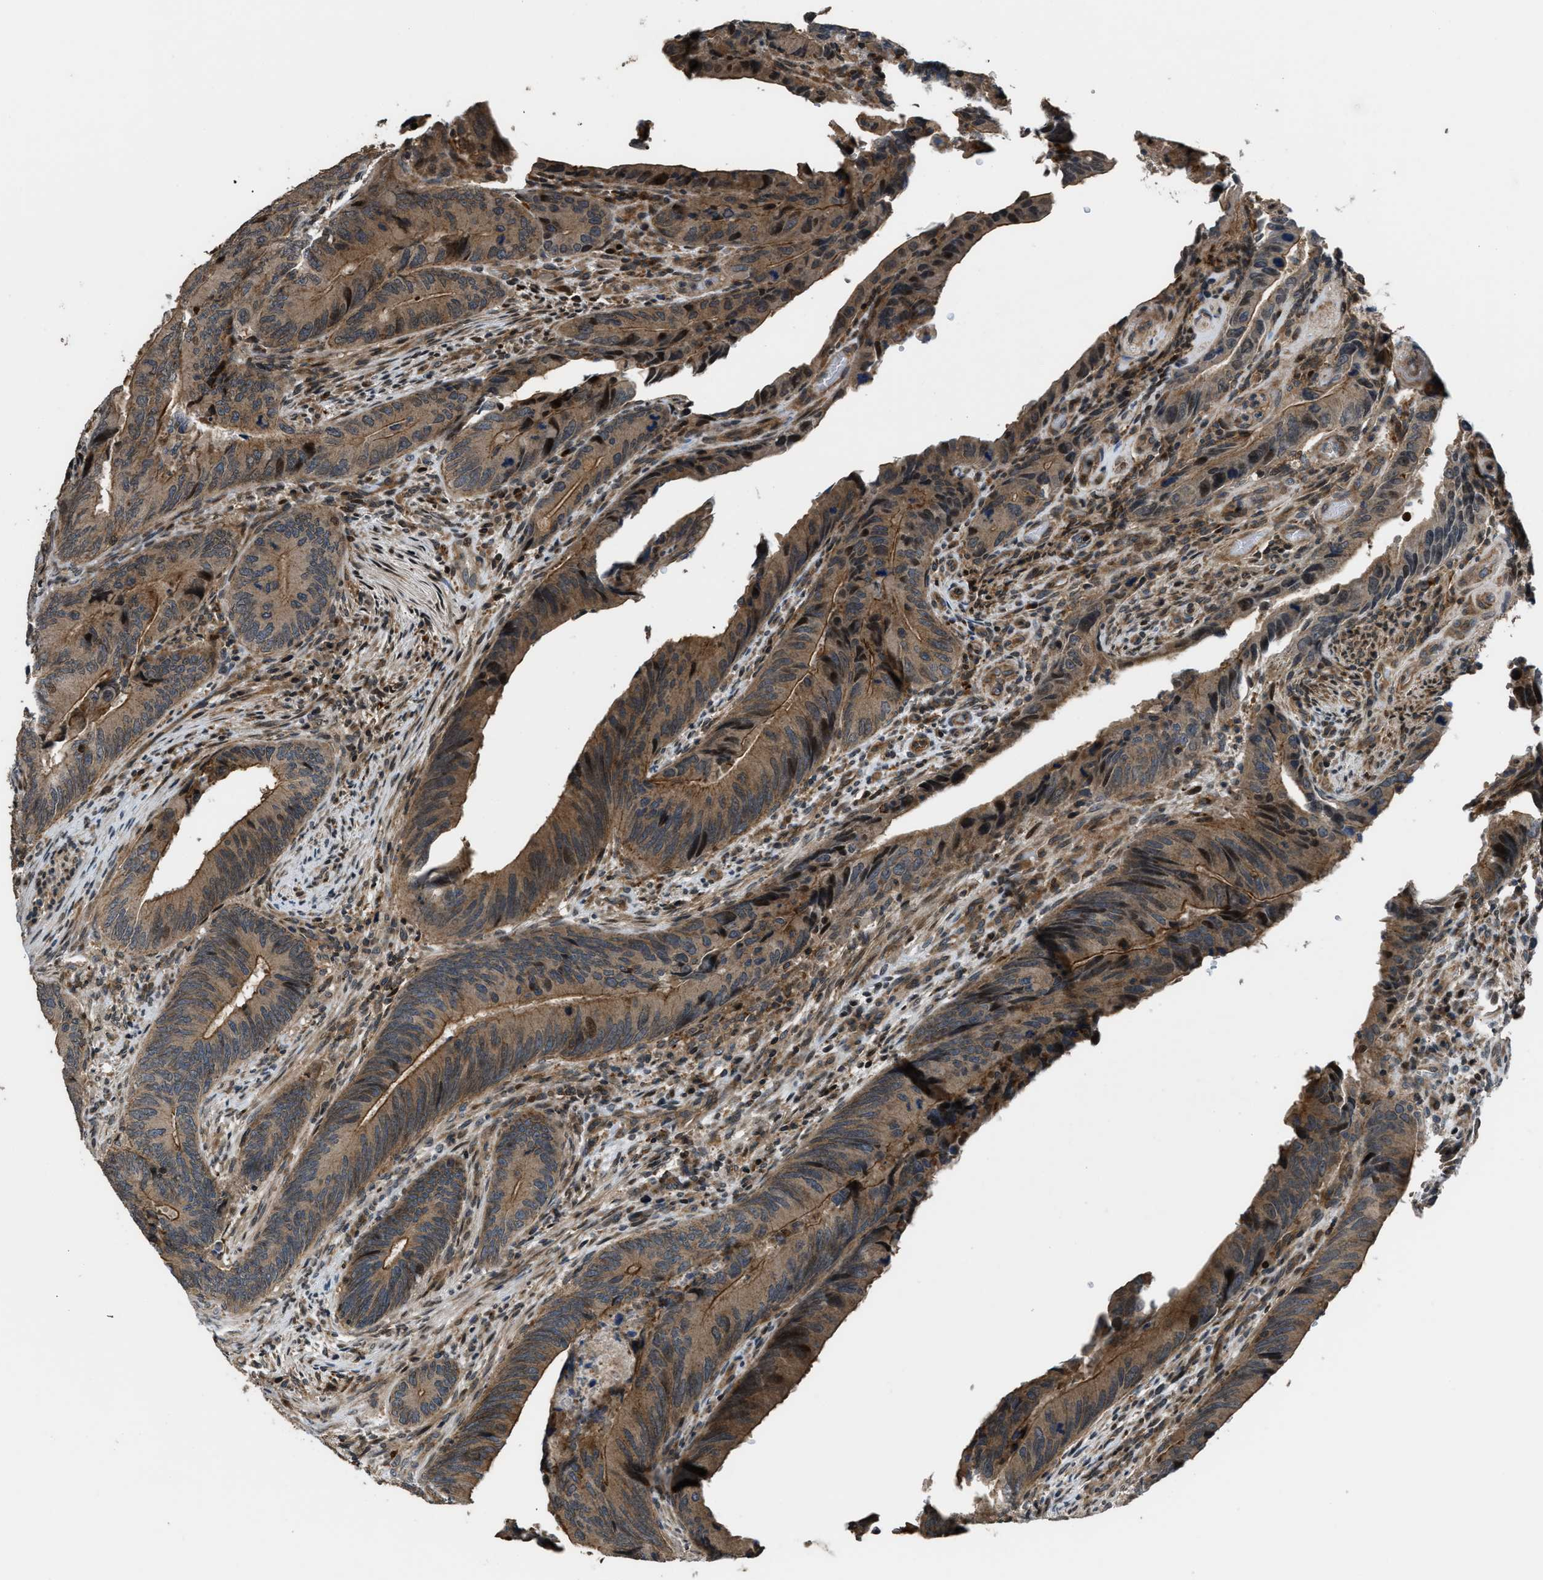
{"staining": {"intensity": "moderate", "quantity": ">75%", "location": "cytoplasmic/membranous"}, "tissue": "colorectal cancer", "cell_type": "Tumor cells", "image_type": "cancer", "snomed": [{"axis": "morphology", "description": "Normal tissue, NOS"}, {"axis": "morphology", "description": "Adenocarcinoma, NOS"}, {"axis": "topography", "description": "Colon"}], "caption": "DAB immunohistochemical staining of colorectal cancer (adenocarcinoma) exhibits moderate cytoplasmic/membranous protein positivity in about >75% of tumor cells.", "gene": "CTBS", "patient": {"sex": "male", "age": 56}}